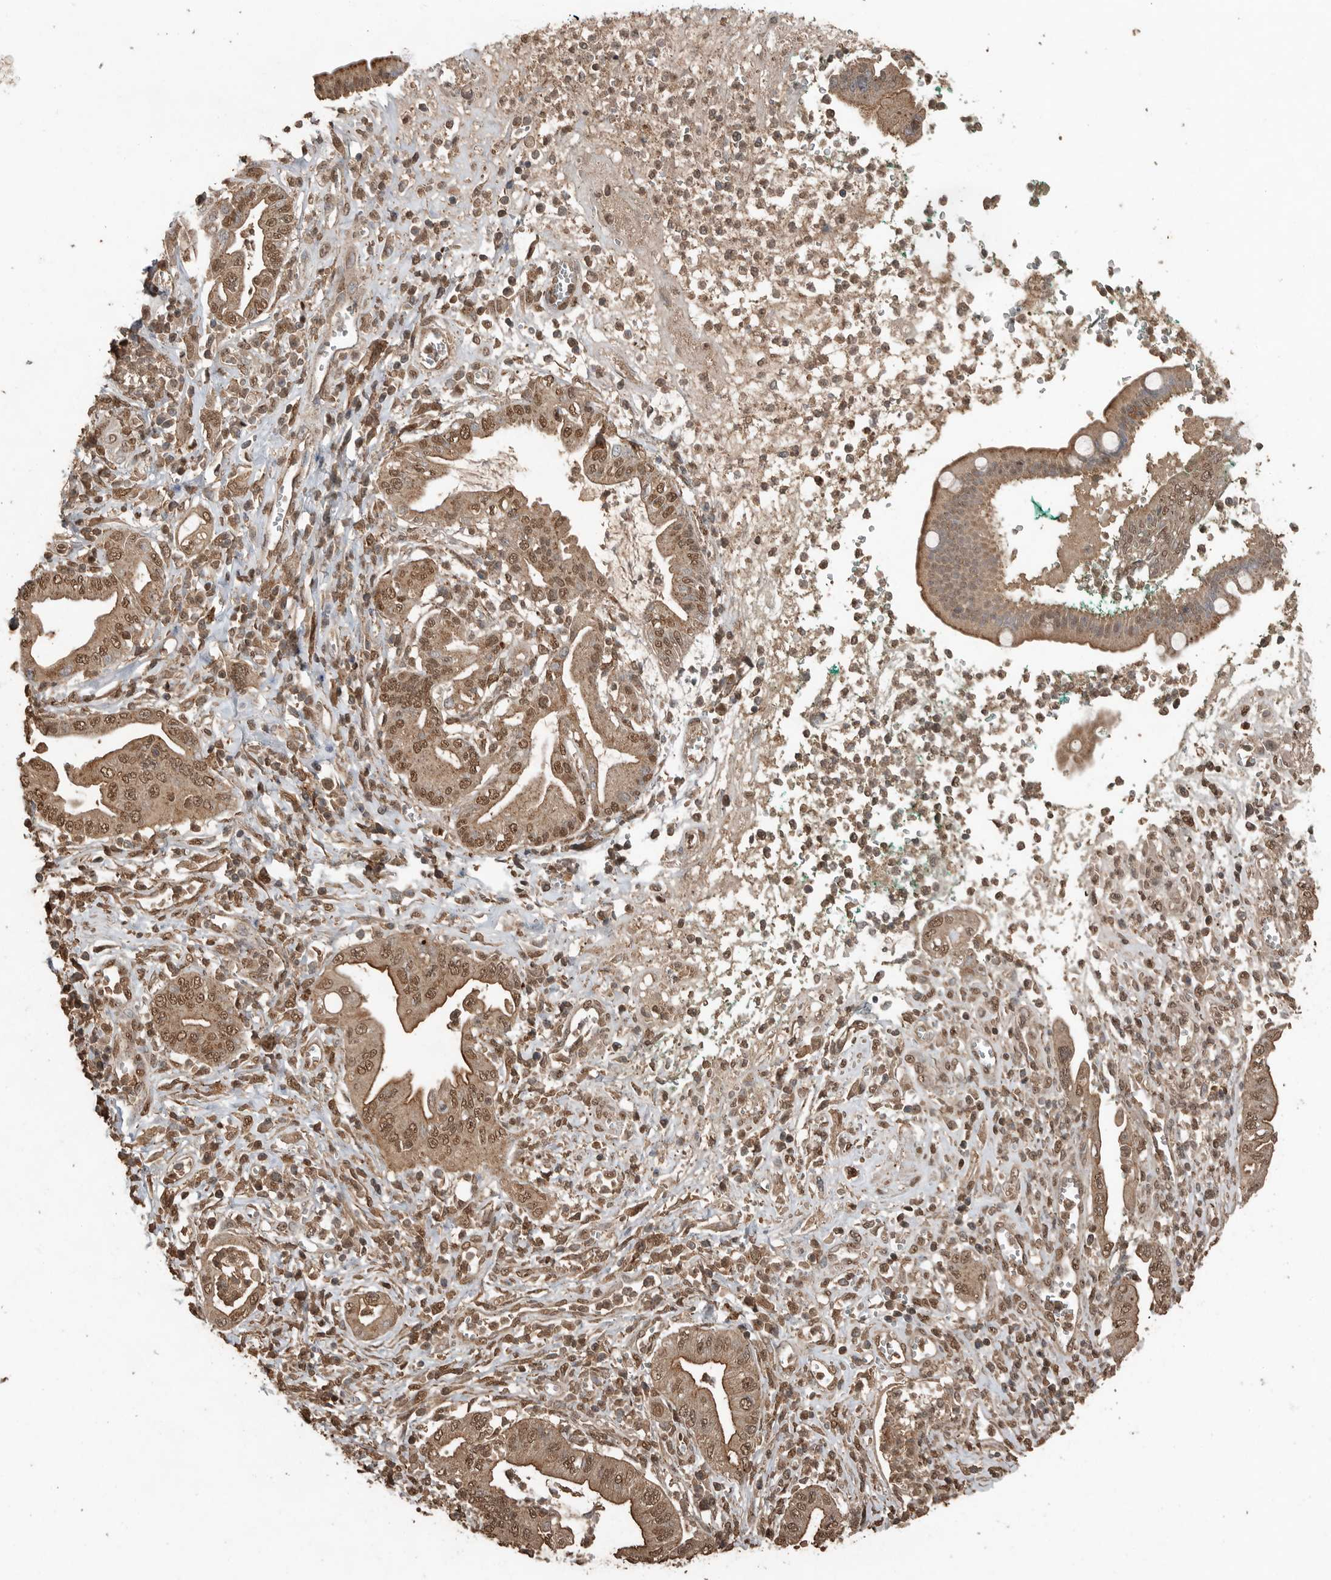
{"staining": {"intensity": "moderate", "quantity": ">75%", "location": "cytoplasmic/membranous,nuclear"}, "tissue": "pancreatic cancer", "cell_type": "Tumor cells", "image_type": "cancer", "snomed": [{"axis": "morphology", "description": "Adenocarcinoma, NOS"}, {"axis": "topography", "description": "Pancreas"}], "caption": "Pancreatic cancer (adenocarcinoma) tissue exhibits moderate cytoplasmic/membranous and nuclear positivity in approximately >75% of tumor cells, visualized by immunohistochemistry.", "gene": "BLZF1", "patient": {"sex": "male", "age": 78}}